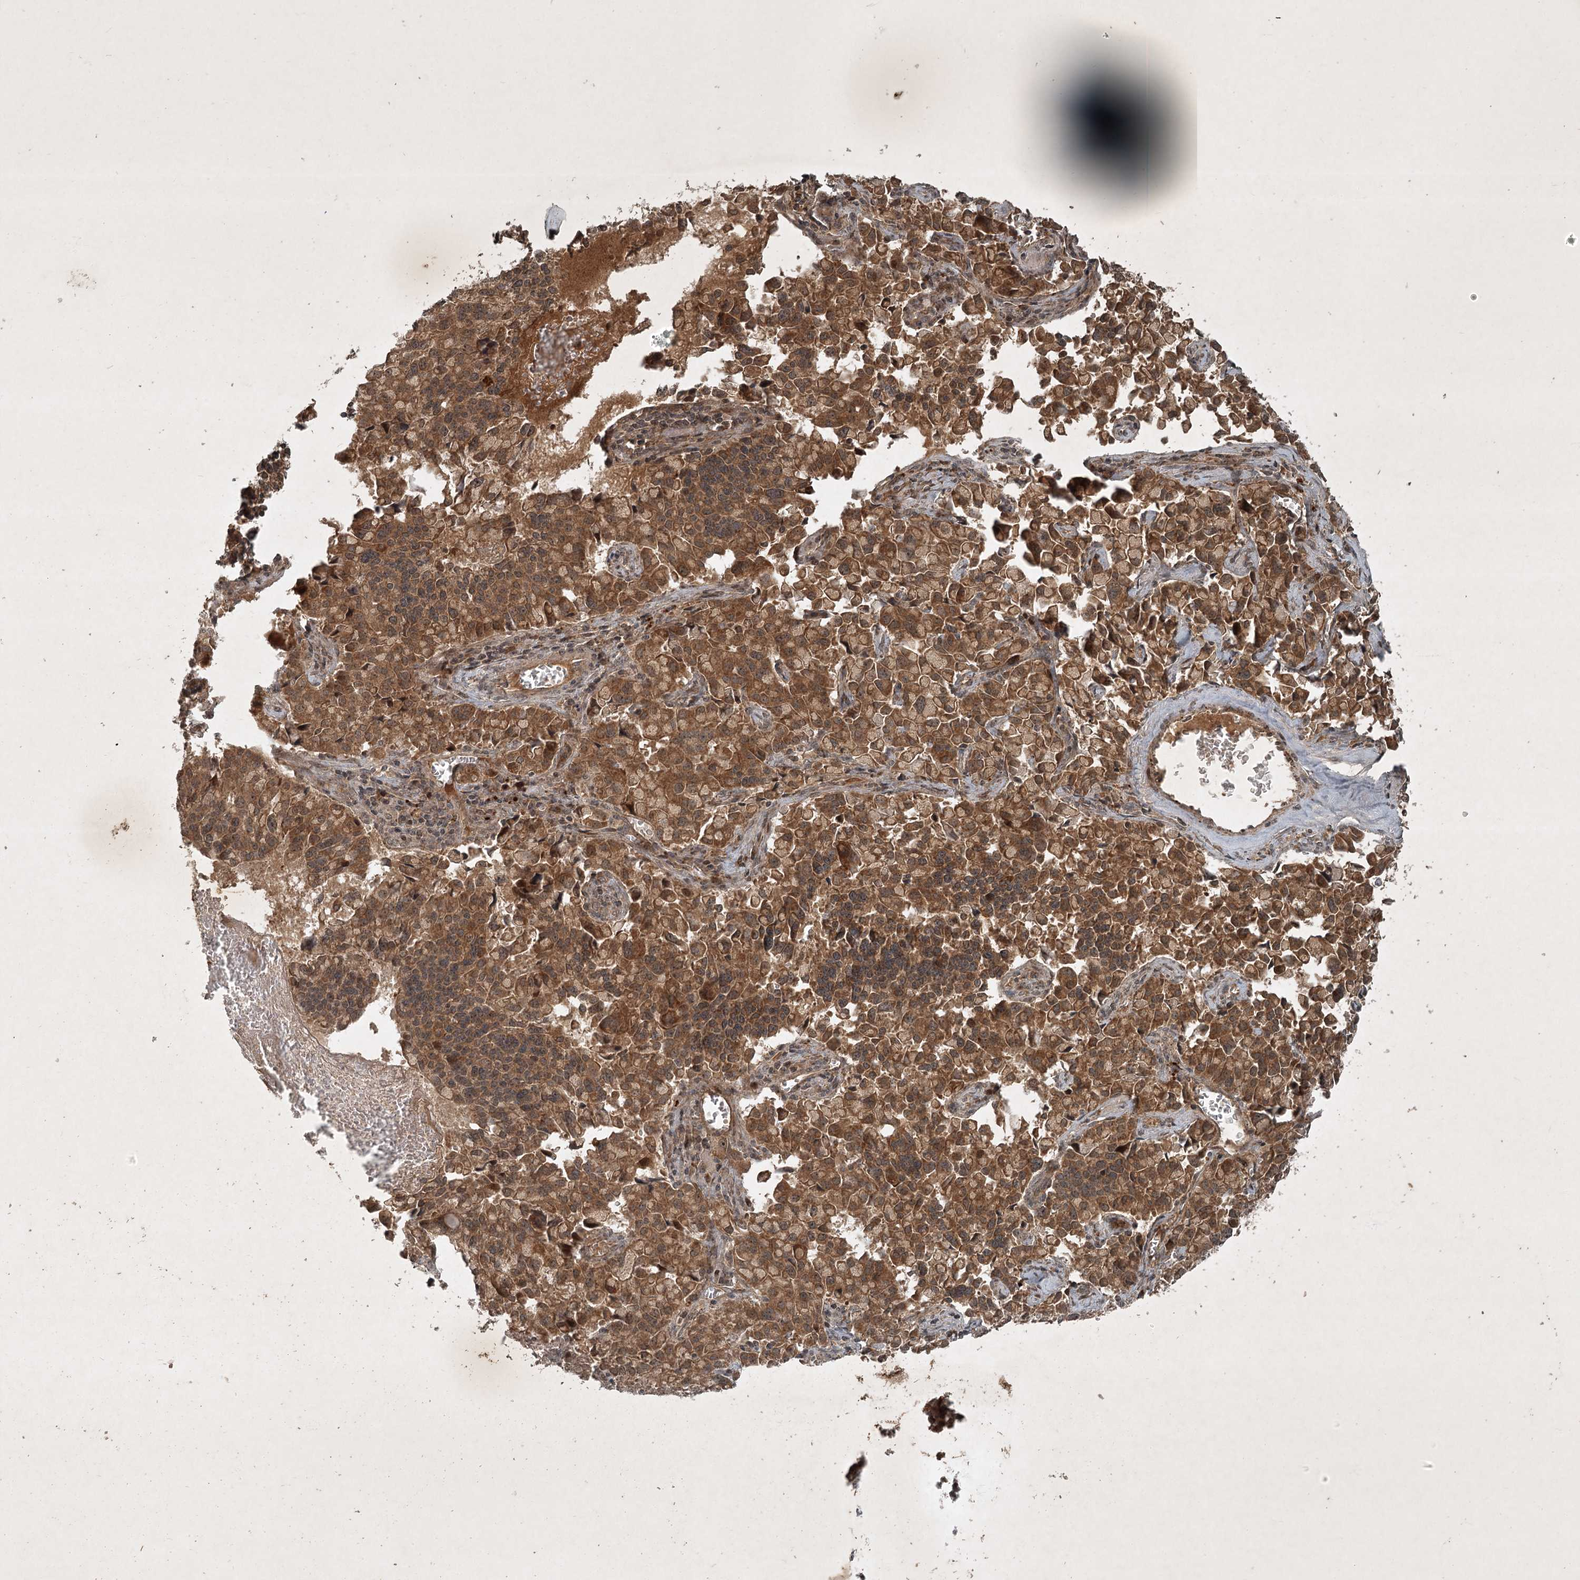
{"staining": {"intensity": "moderate", "quantity": ">75%", "location": "cytoplasmic/membranous"}, "tissue": "pancreatic cancer", "cell_type": "Tumor cells", "image_type": "cancer", "snomed": [{"axis": "morphology", "description": "Adenocarcinoma, NOS"}, {"axis": "topography", "description": "Pancreas"}], "caption": "Immunohistochemical staining of human pancreatic adenocarcinoma exhibits medium levels of moderate cytoplasmic/membranous protein staining in approximately >75% of tumor cells.", "gene": "UNC93A", "patient": {"sex": "male", "age": 65}}